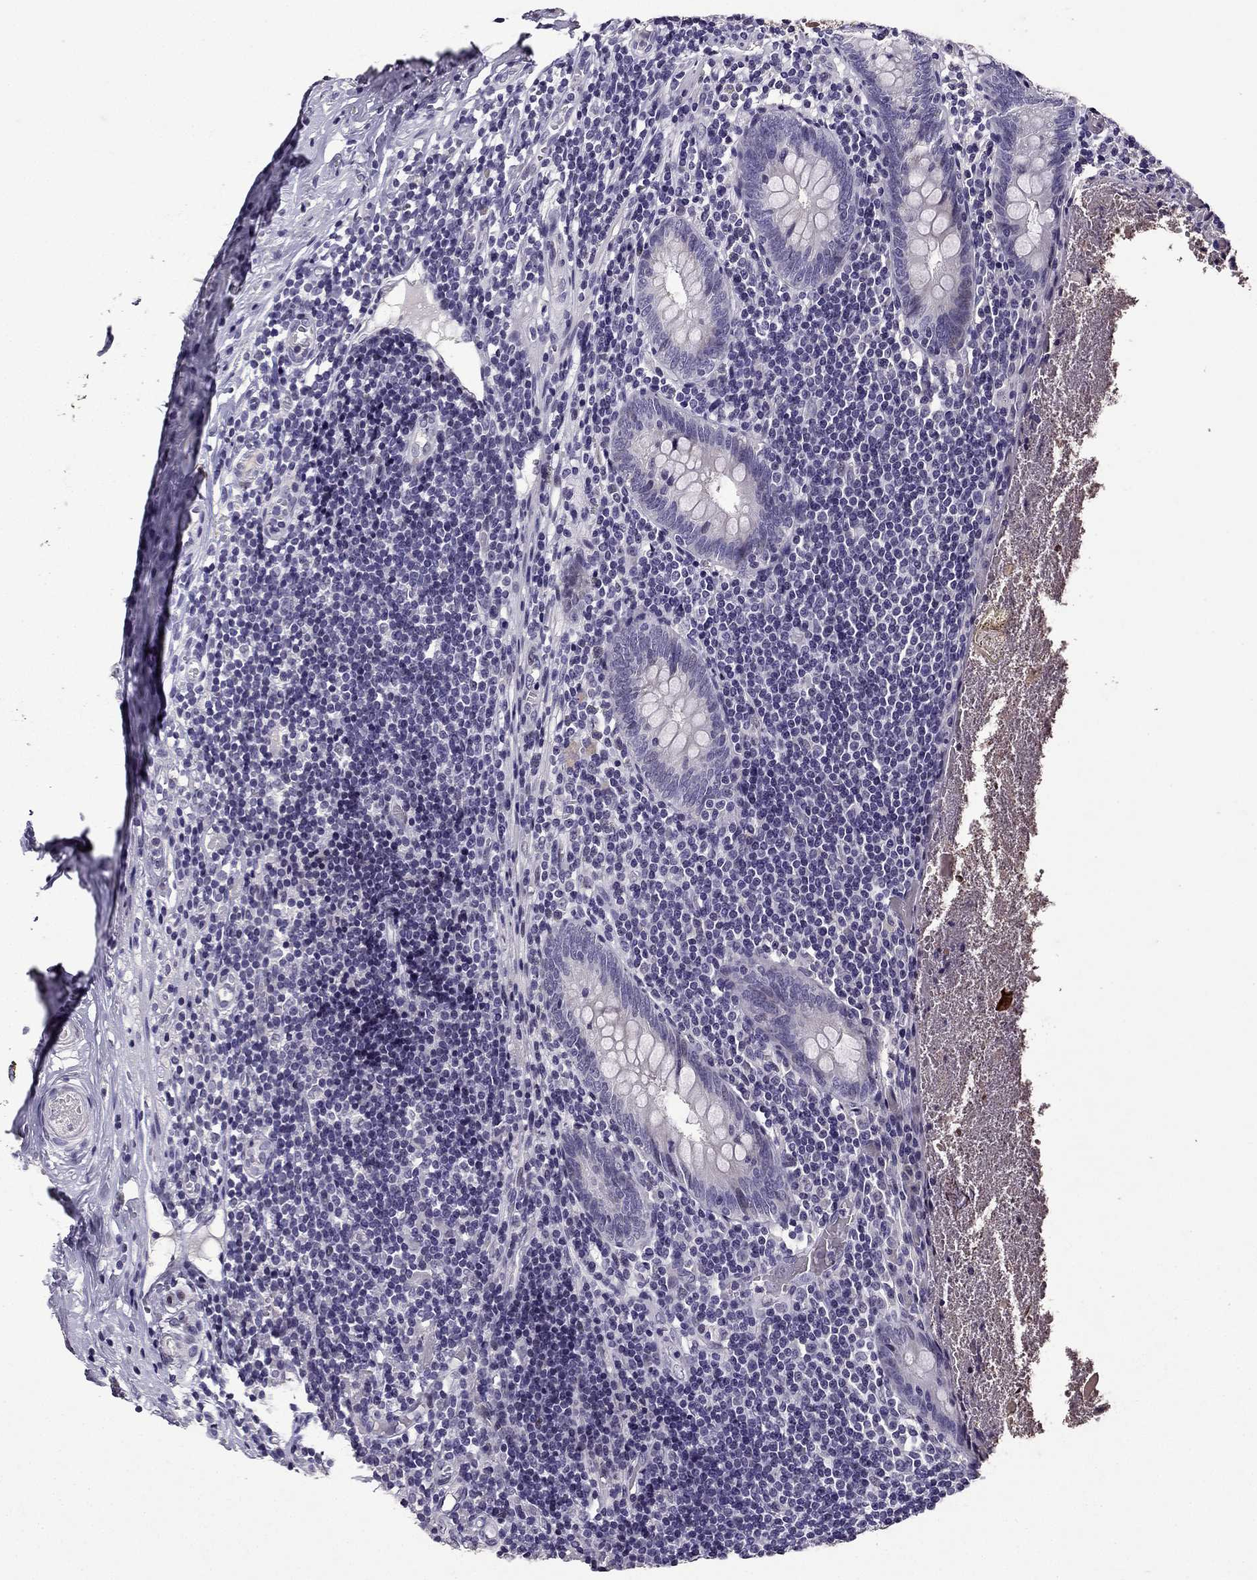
{"staining": {"intensity": "negative", "quantity": "none", "location": "none"}, "tissue": "appendix", "cell_type": "Glandular cells", "image_type": "normal", "snomed": [{"axis": "morphology", "description": "Normal tissue, NOS"}, {"axis": "topography", "description": "Appendix"}], "caption": "Immunohistochemistry (IHC) of normal human appendix reveals no expression in glandular cells. (DAB immunohistochemistry visualized using brightfield microscopy, high magnification).", "gene": "TTN", "patient": {"sex": "female", "age": 23}}